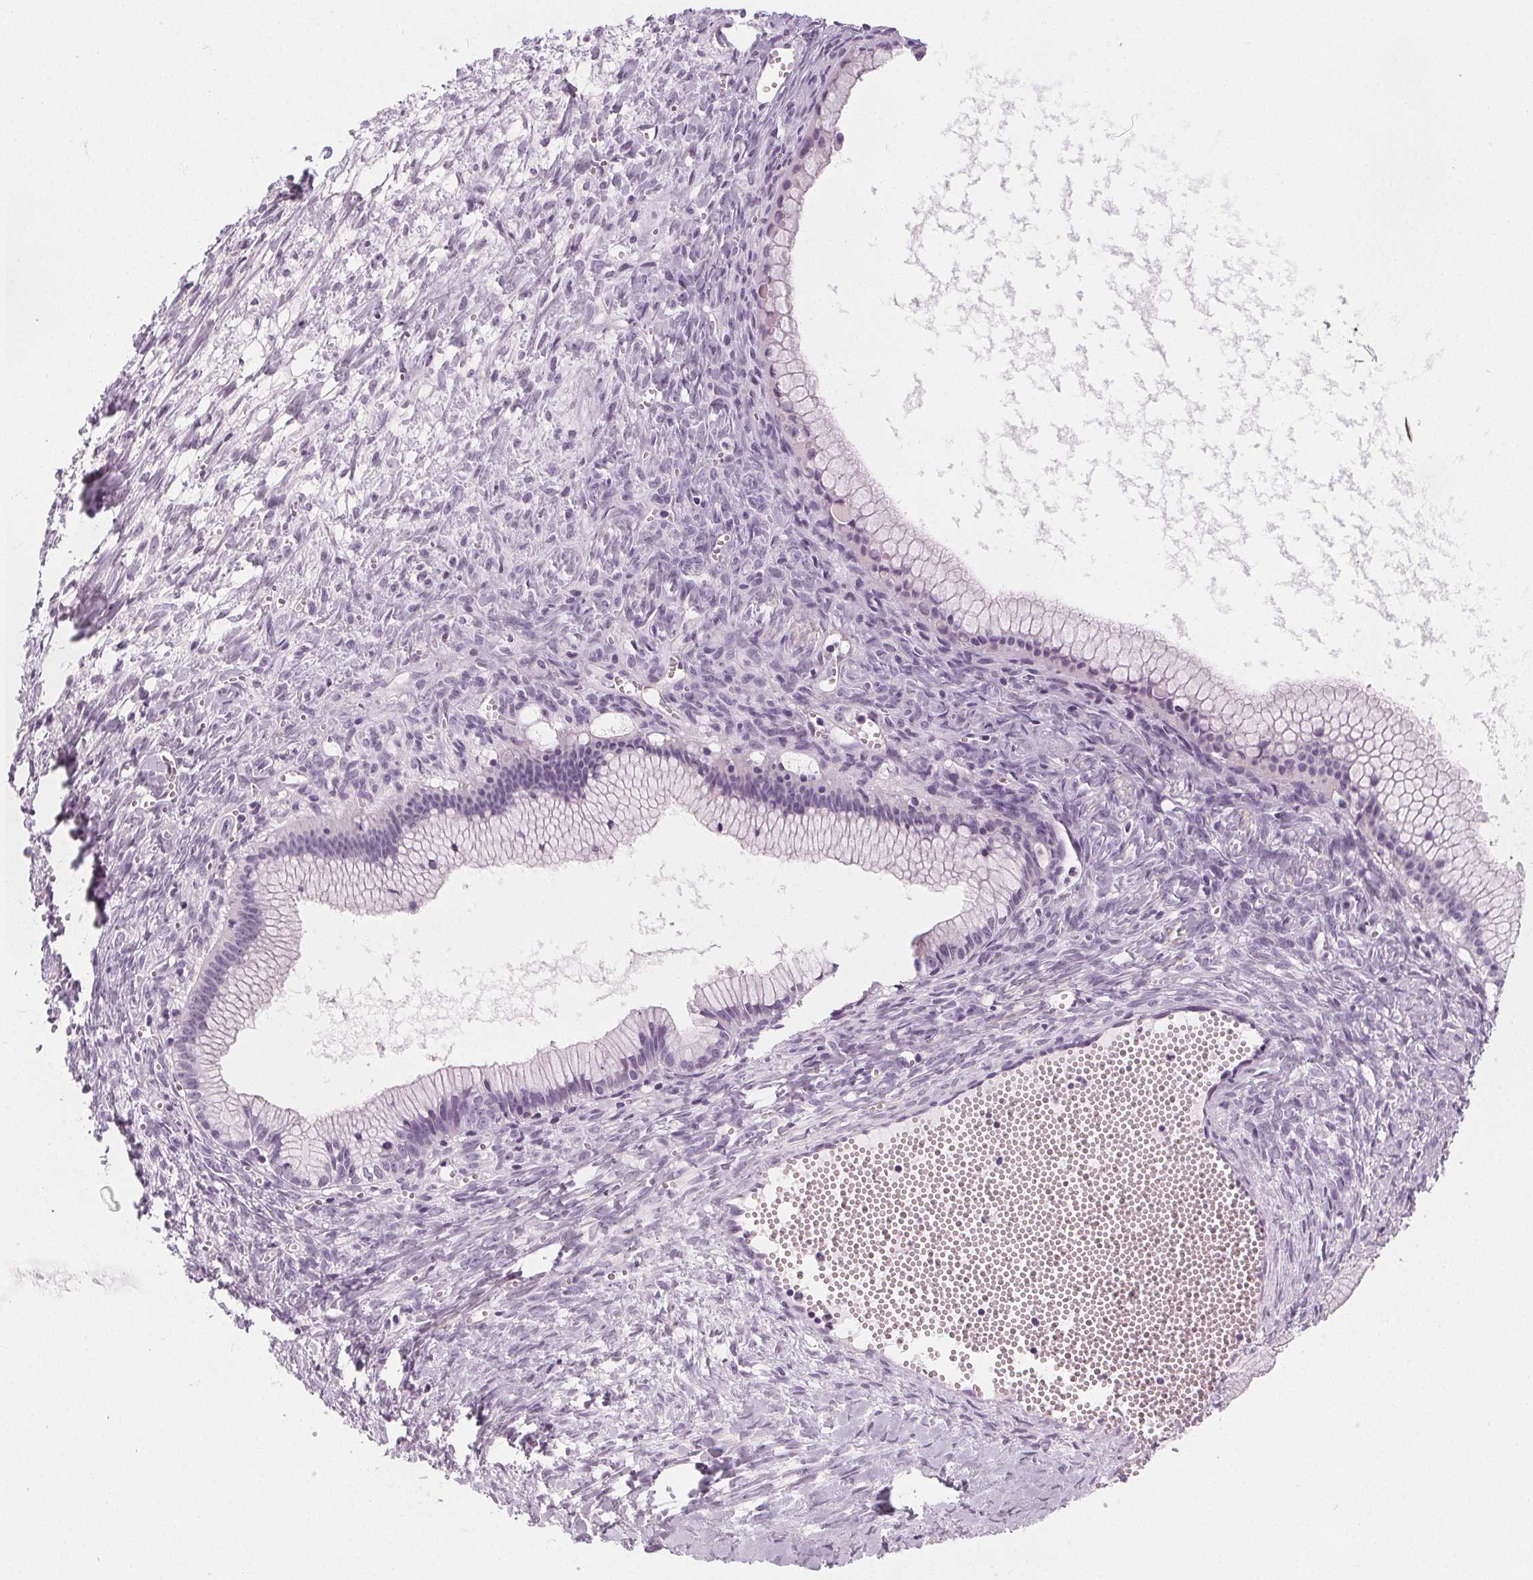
{"staining": {"intensity": "negative", "quantity": "none", "location": "none"}, "tissue": "ovarian cancer", "cell_type": "Tumor cells", "image_type": "cancer", "snomed": [{"axis": "morphology", "description": "Cystadenocarcinoma, mucinous, NOS"}, {"axis": "topography", "description": "Ovary"}], "caption": "Immunohistochemistry (IHC) of mucinous cystadenocarcinoma (ovarian) shows no expression in tumor cells.", "gene": "SLC5A12", "patient": {"sex": "female", "age": 41}}